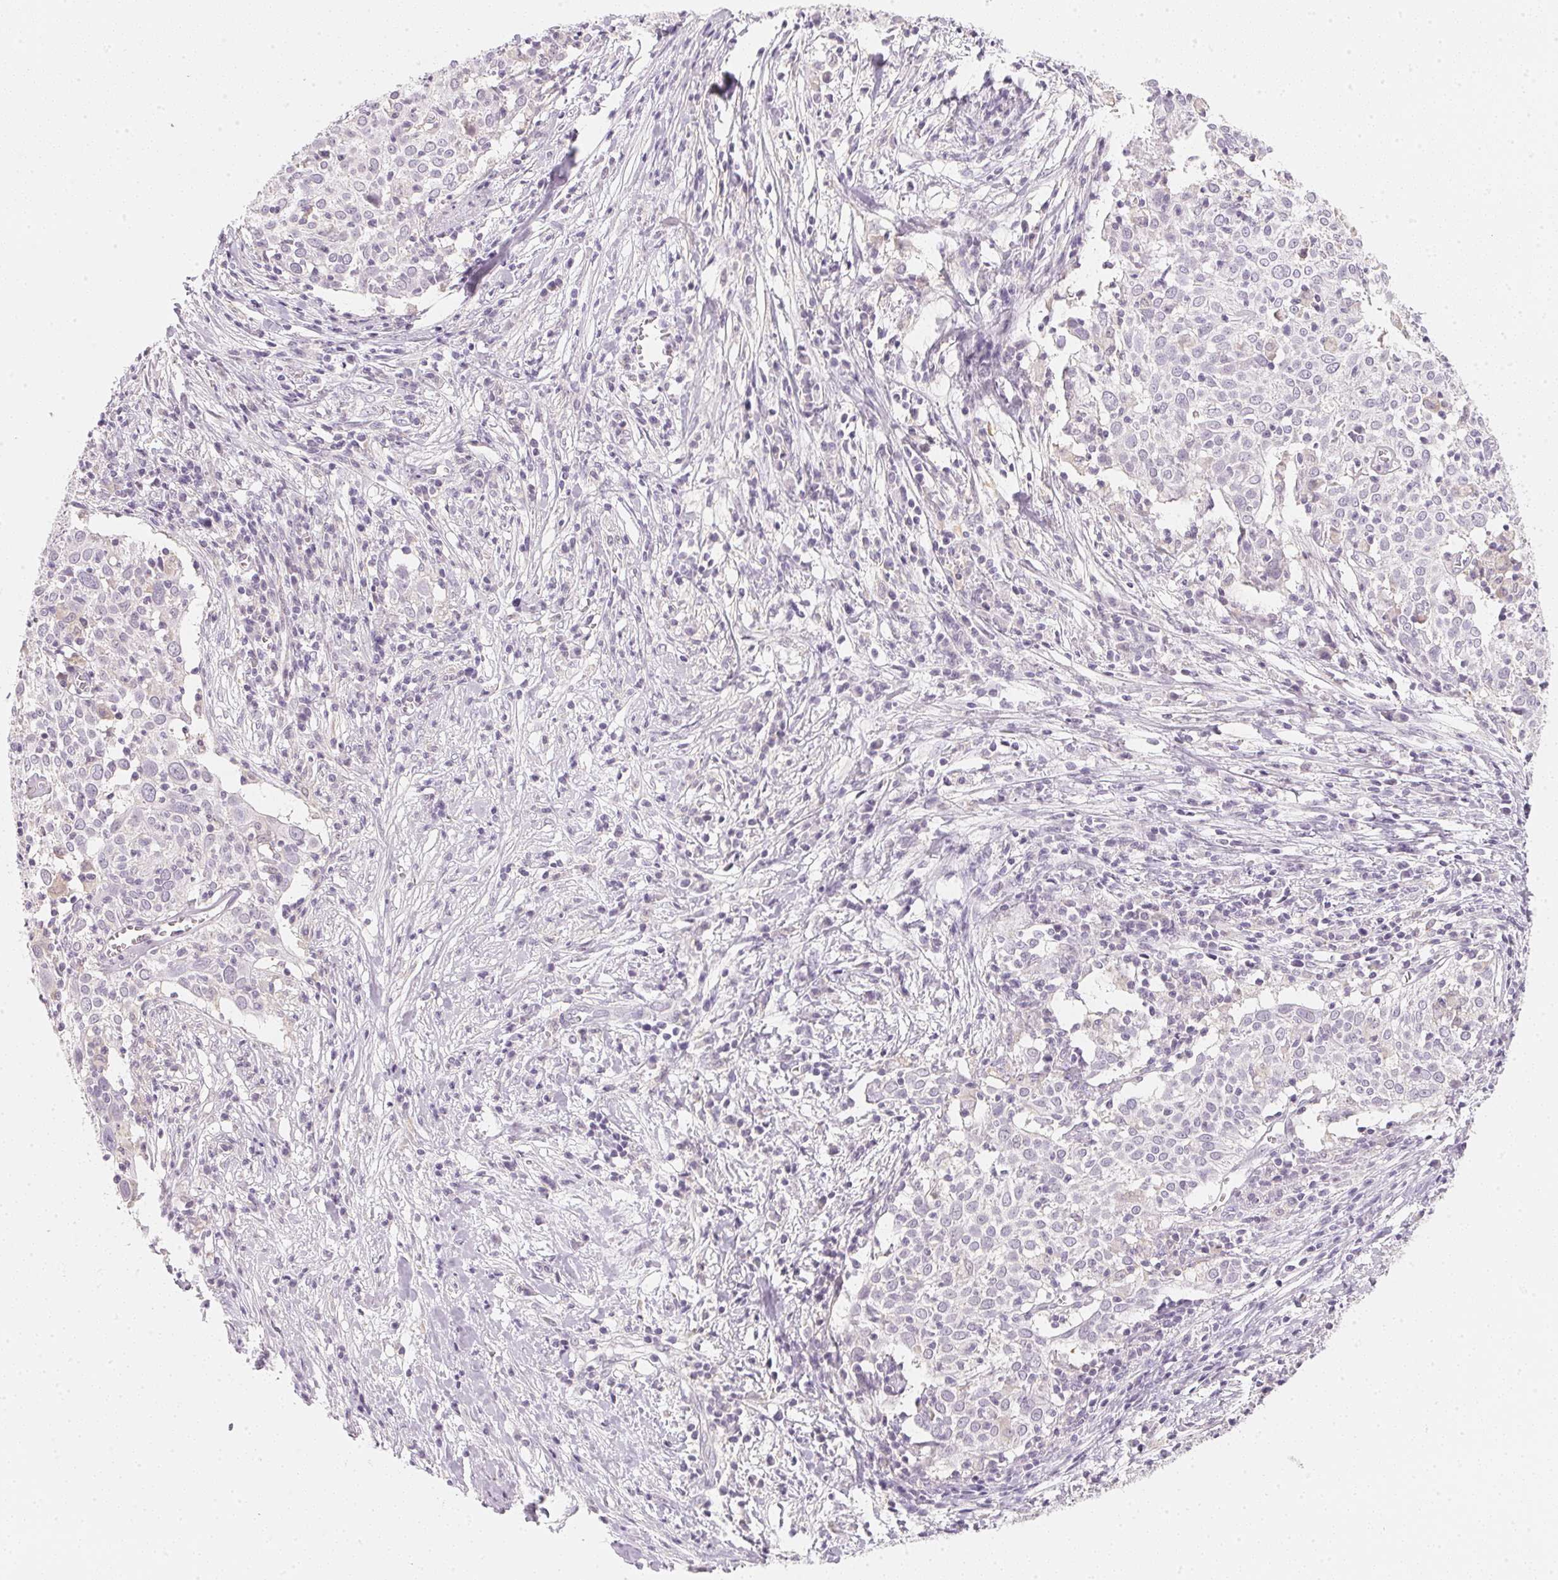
{"staining": {"intensity": "negative", "quantity": "none", "location": "none"}, "tissue": "cervical cancer", "cell_type": "Tumor cells", "image_type": "cancer", "snomed": [{"axis": "morphology", "description": "Squamous cell carcinoma, NOS"}, {"axis": "topography", "description": "Cervix"}], "caption": "IHC of human cervical cancer reveals no positivity in tumor cells.", "gene": "CFAP276", "patient": {"sex": "female", "age": 39}}